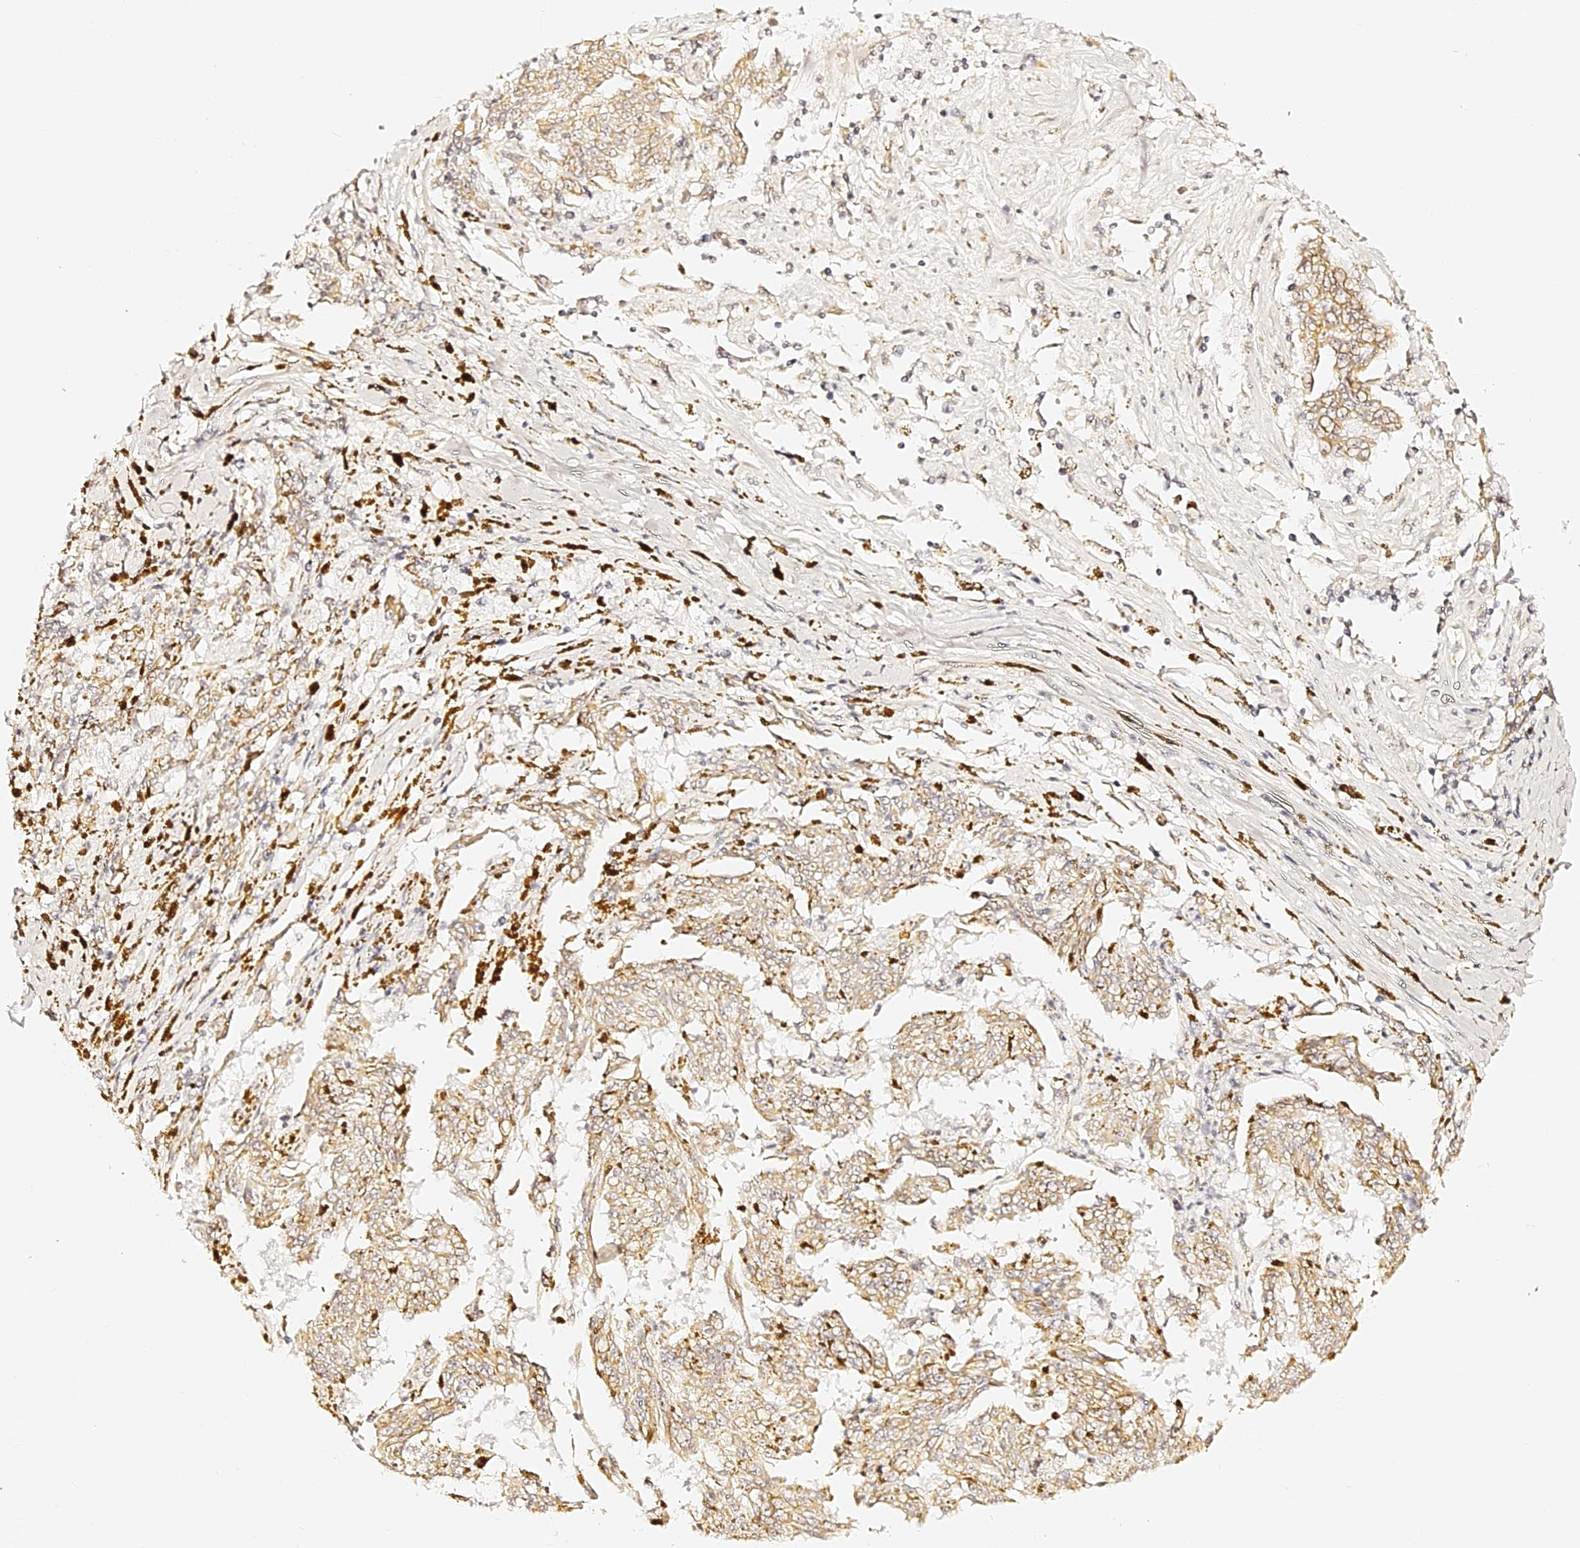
{"staining": {"intensity": "weak", "quantity": ">75%", "location": "cytoplasmic/membranous"}, "tissue": "melanoma", "cell_type": "Tumor cells", "image_type": "cancer", "snomed": [{"axis": "morphology", "description": "Malignant melanoma, NOS"}, {"axis": "topography", "description": "Skin"}], "caption": "There is low levels of weak cytoplasmic/membranous staining in tumor cells of melanoma, as demonstrated by immunohistochemical staining (brown color).", "gene": "SLC1A3", "patient": {"sex": "female", "age": 72}}